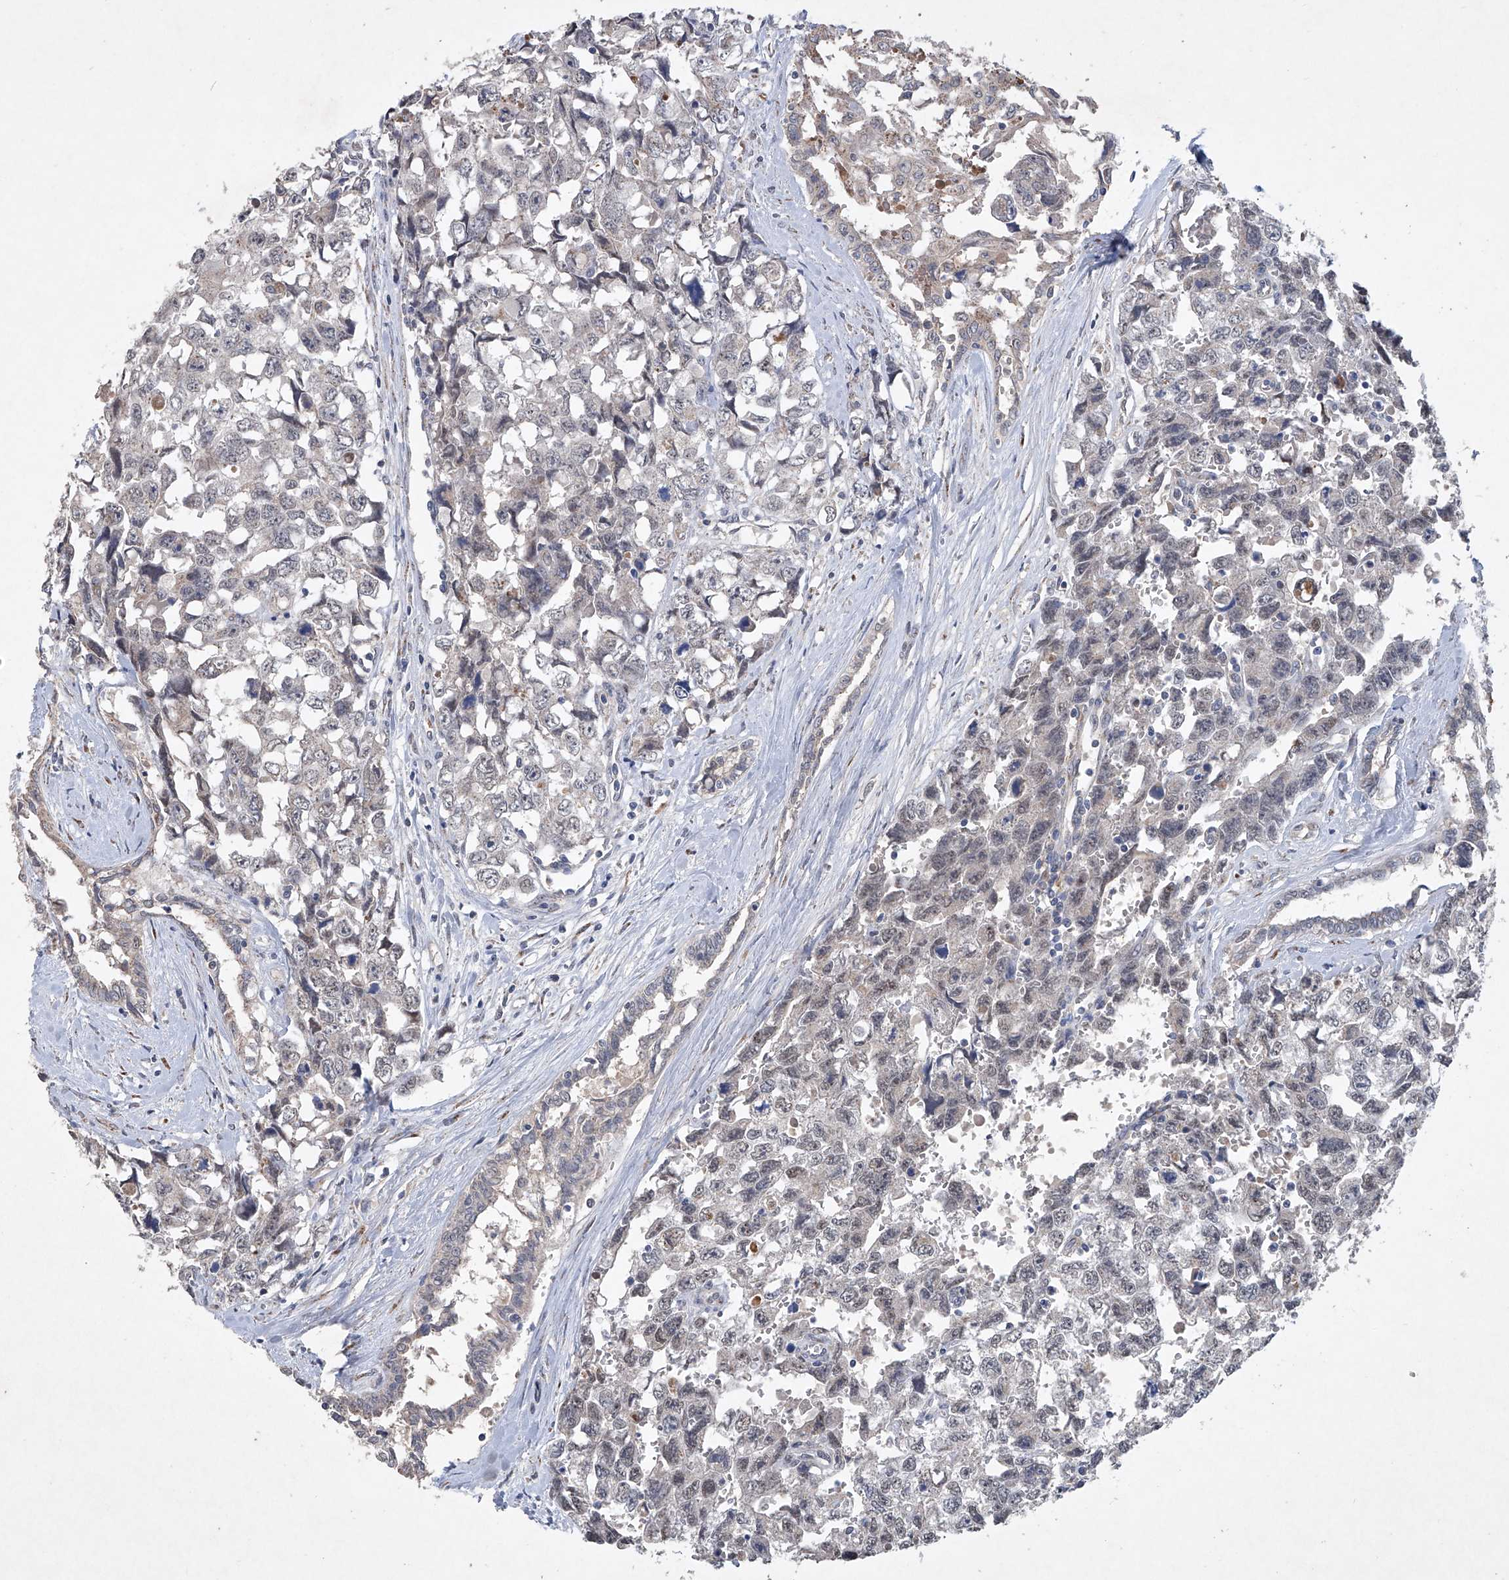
{"staining": {"intensity": "negative", "quantity": "none", "location": "none"}, "tissue": "testis cancer", "cell_type": "Tumor cells", "image_type": "cancer", "snomed": [{"axis": "morphology", "description": "Carcinoma, Embryonal, NOS"}, {"axis": "topography", "description": "Testis"}], "caption": "Testis cancer was stained to show a protein in brown. There is no significant expression in tumor cells. (DAB (3,3'-diaminobenzidine) IHC visualized using brightfield microscopy, high magnification).", "gene": "PCSK5", "patient": {"sex": "male", "age": 31}}